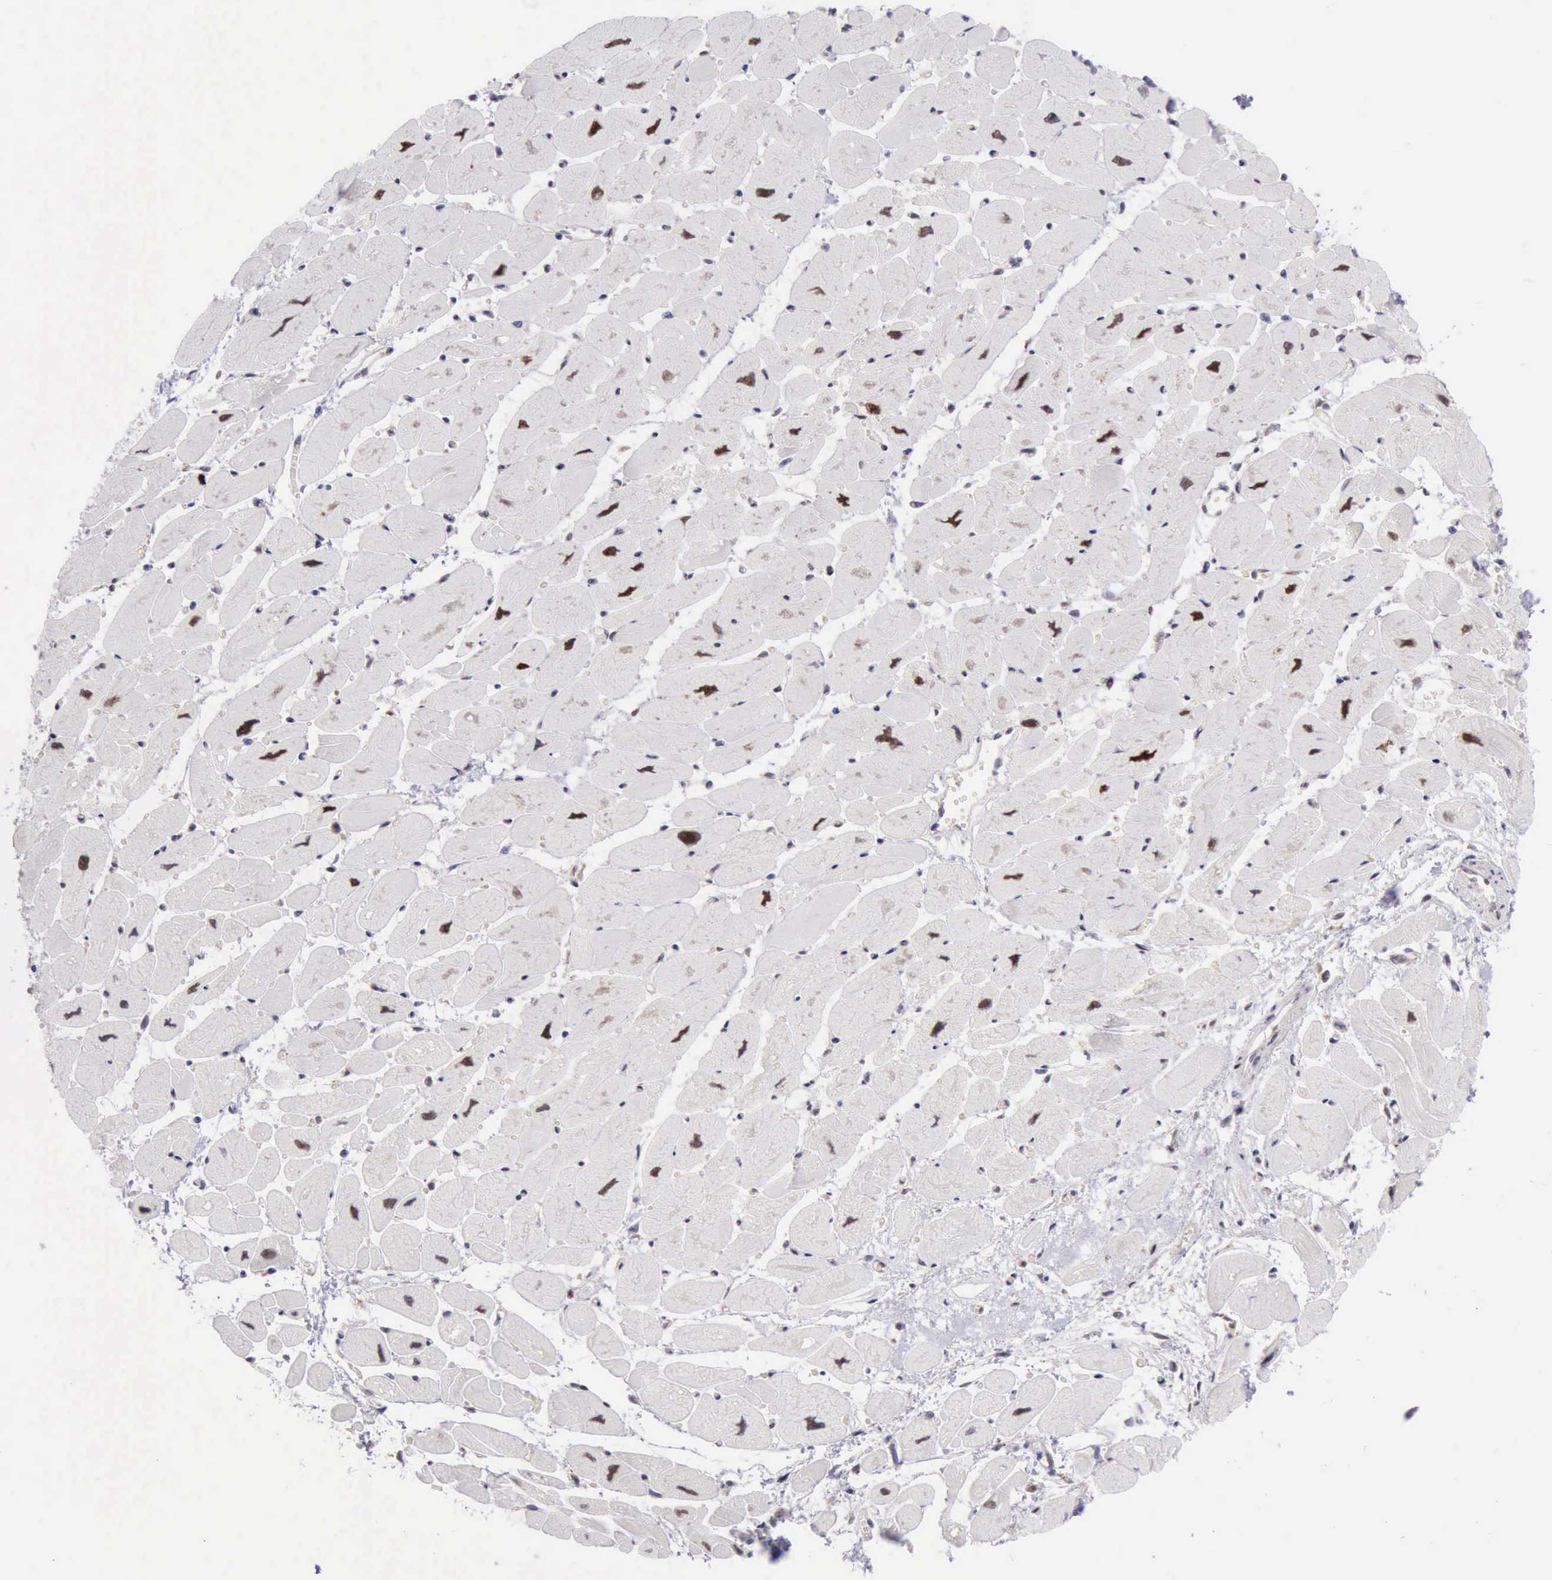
{"staining": {"intensity": "moderate", "quantity": ">75%", "location": "nuclear"}, "tissue": "heart muscle", "cell_type": "Cardiomyocytes", "image_type": "normal", "snomed": [{"axis": "morphology", "description": "Normal tissue, NOS"}, {"axis": "topography", "description": "Heart"}], "caption": "This image demonstrates benign heart muscle stained with immunohistochemistry to label a protein in brown. The nuclear of cardiomyocytes show moderate positivity for the protein. Nuclei are counter-stained blue.", "gene": "ERCC4", "patient": {"sex": "female", "age": 54}}